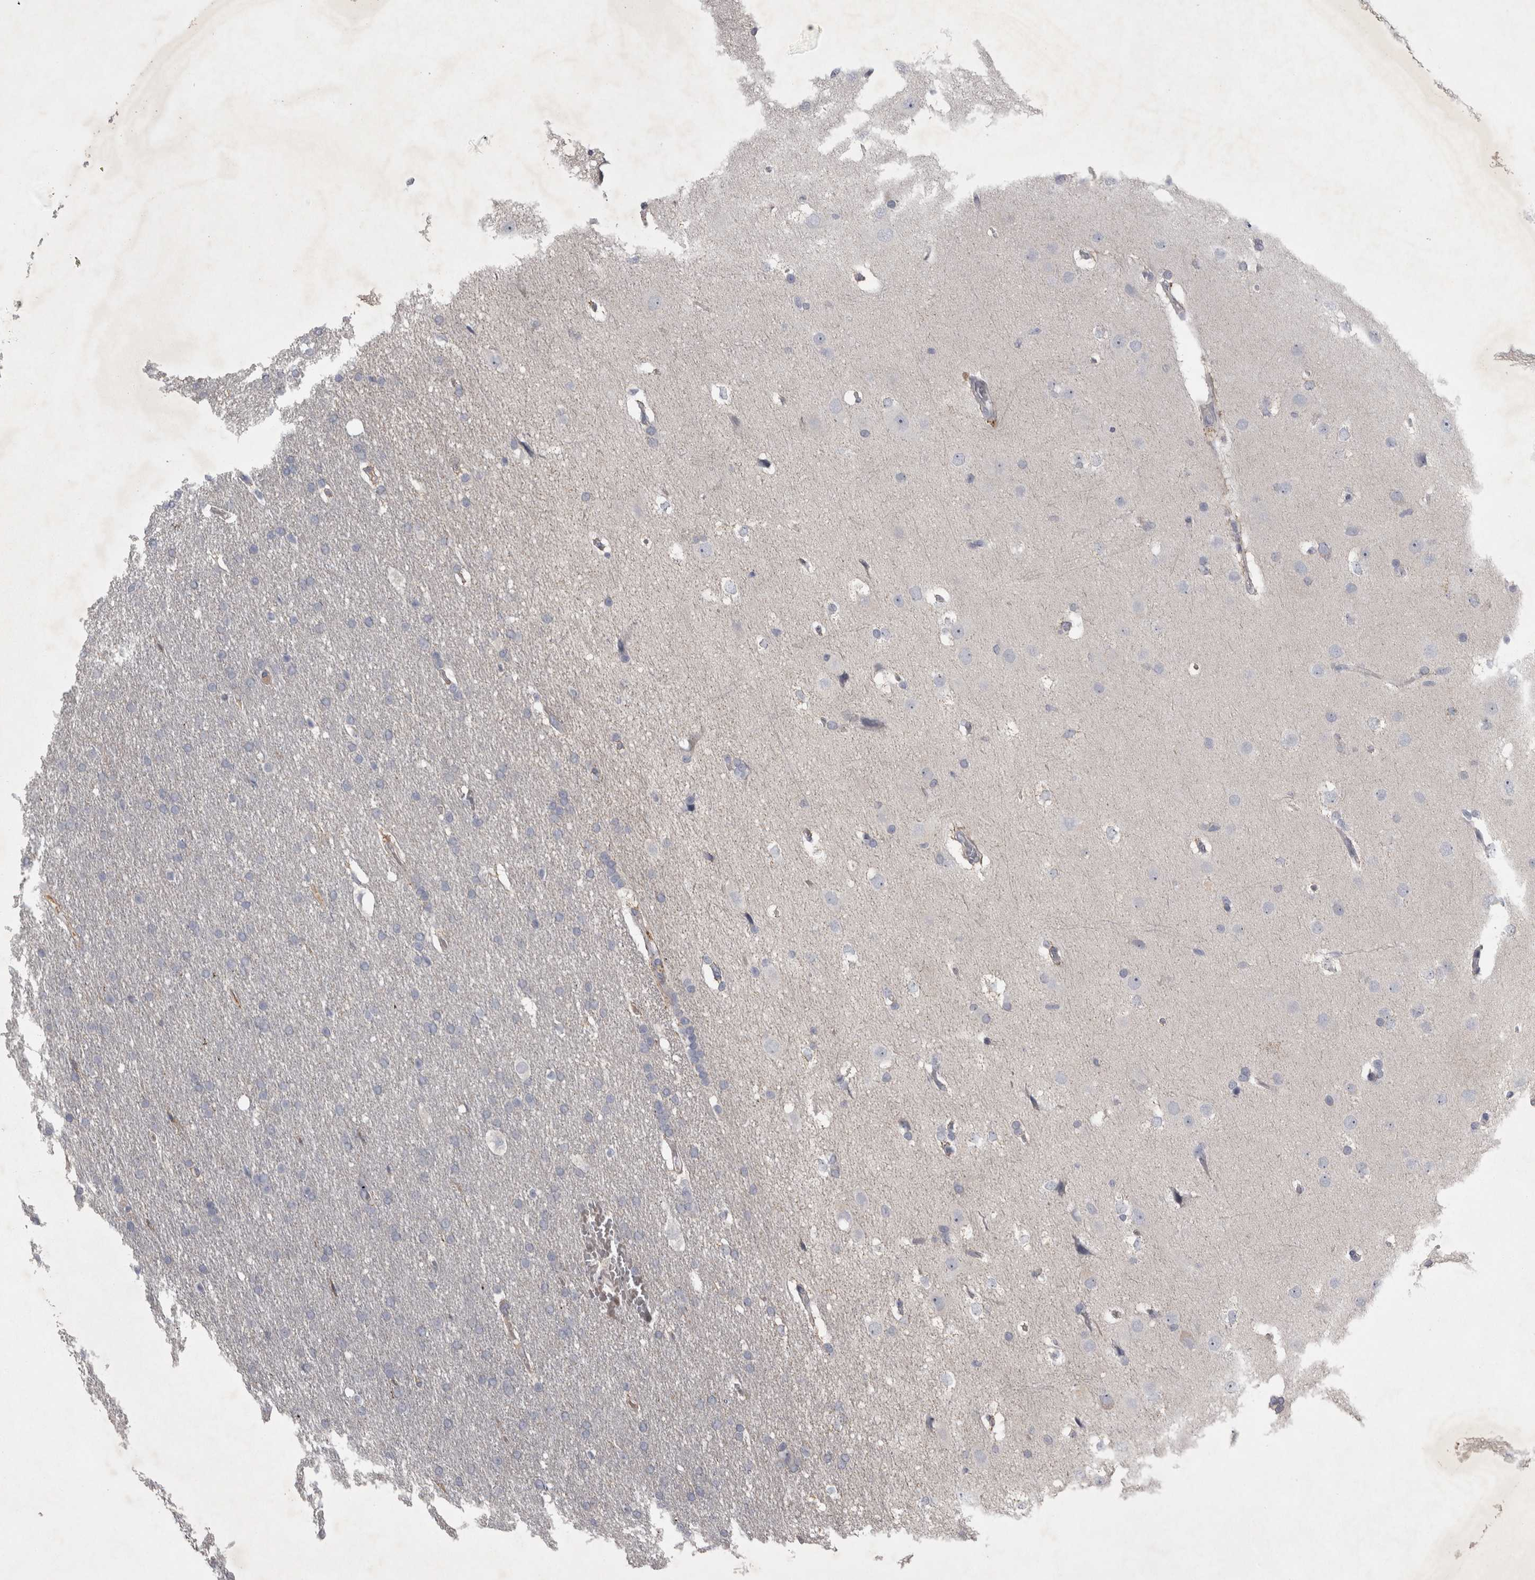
{"staining": {"intensity": "negative", "quantity": "none", "location": "none"}, "tissue": "glioma", "cell_type": "Tumor cells", "image_type": "cancer", "snomed": [{"axis": "morphology", "description": "Glioma, malignant, Low grade"}, {"axis": "topography", "description": "Brain"}], "caption": "A high-resolution photomicrograph shows immunohistochemistry staining of glioma, which reveals no significant positivity in tumor cells.", "gene": "ENPP7", "patient": {"sex": "female", "age": 37}}